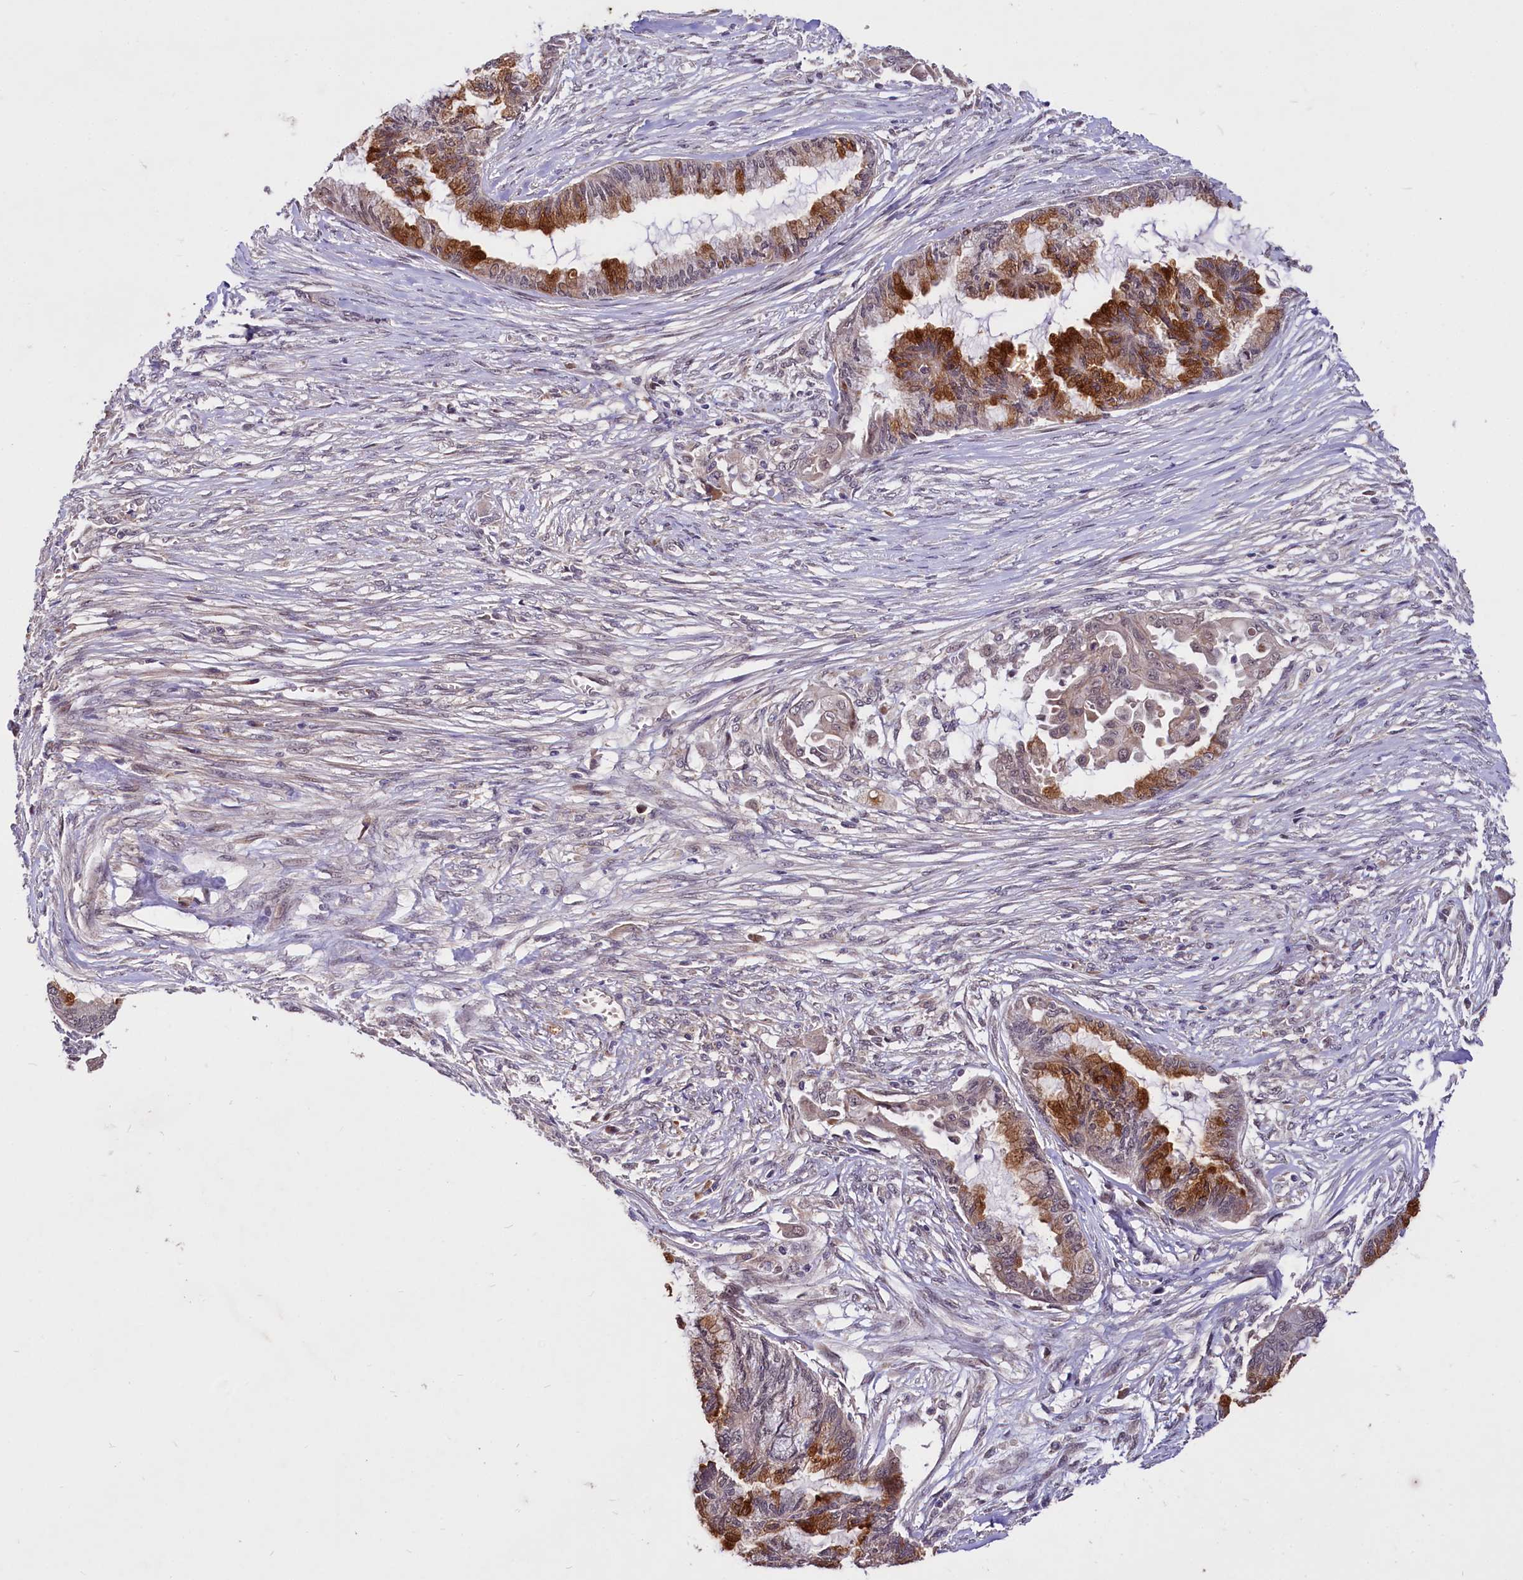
{"staining": {"intensity": "strong", "quantity": "25%-75%", "location": "cytoplasmic/membranous"}, "tissue": "endometrial cancer", "cell_type": "Tumor cells", "image_type": "cancer", "snomed": [{"axis": "morphology", "description": "Adenocarcinoma, NOS"}, {"axis": "topography", "description": "Endometrium"}], "caption": "DAB immunohistochemical staining of adenocarcinoma (endometrial) reveals strong cytoplasmic/membranous protein expression in about 25%-75% of tumor cells.", "gene": "UBE3A", "patient": {"sex": "female", "age": 86}}